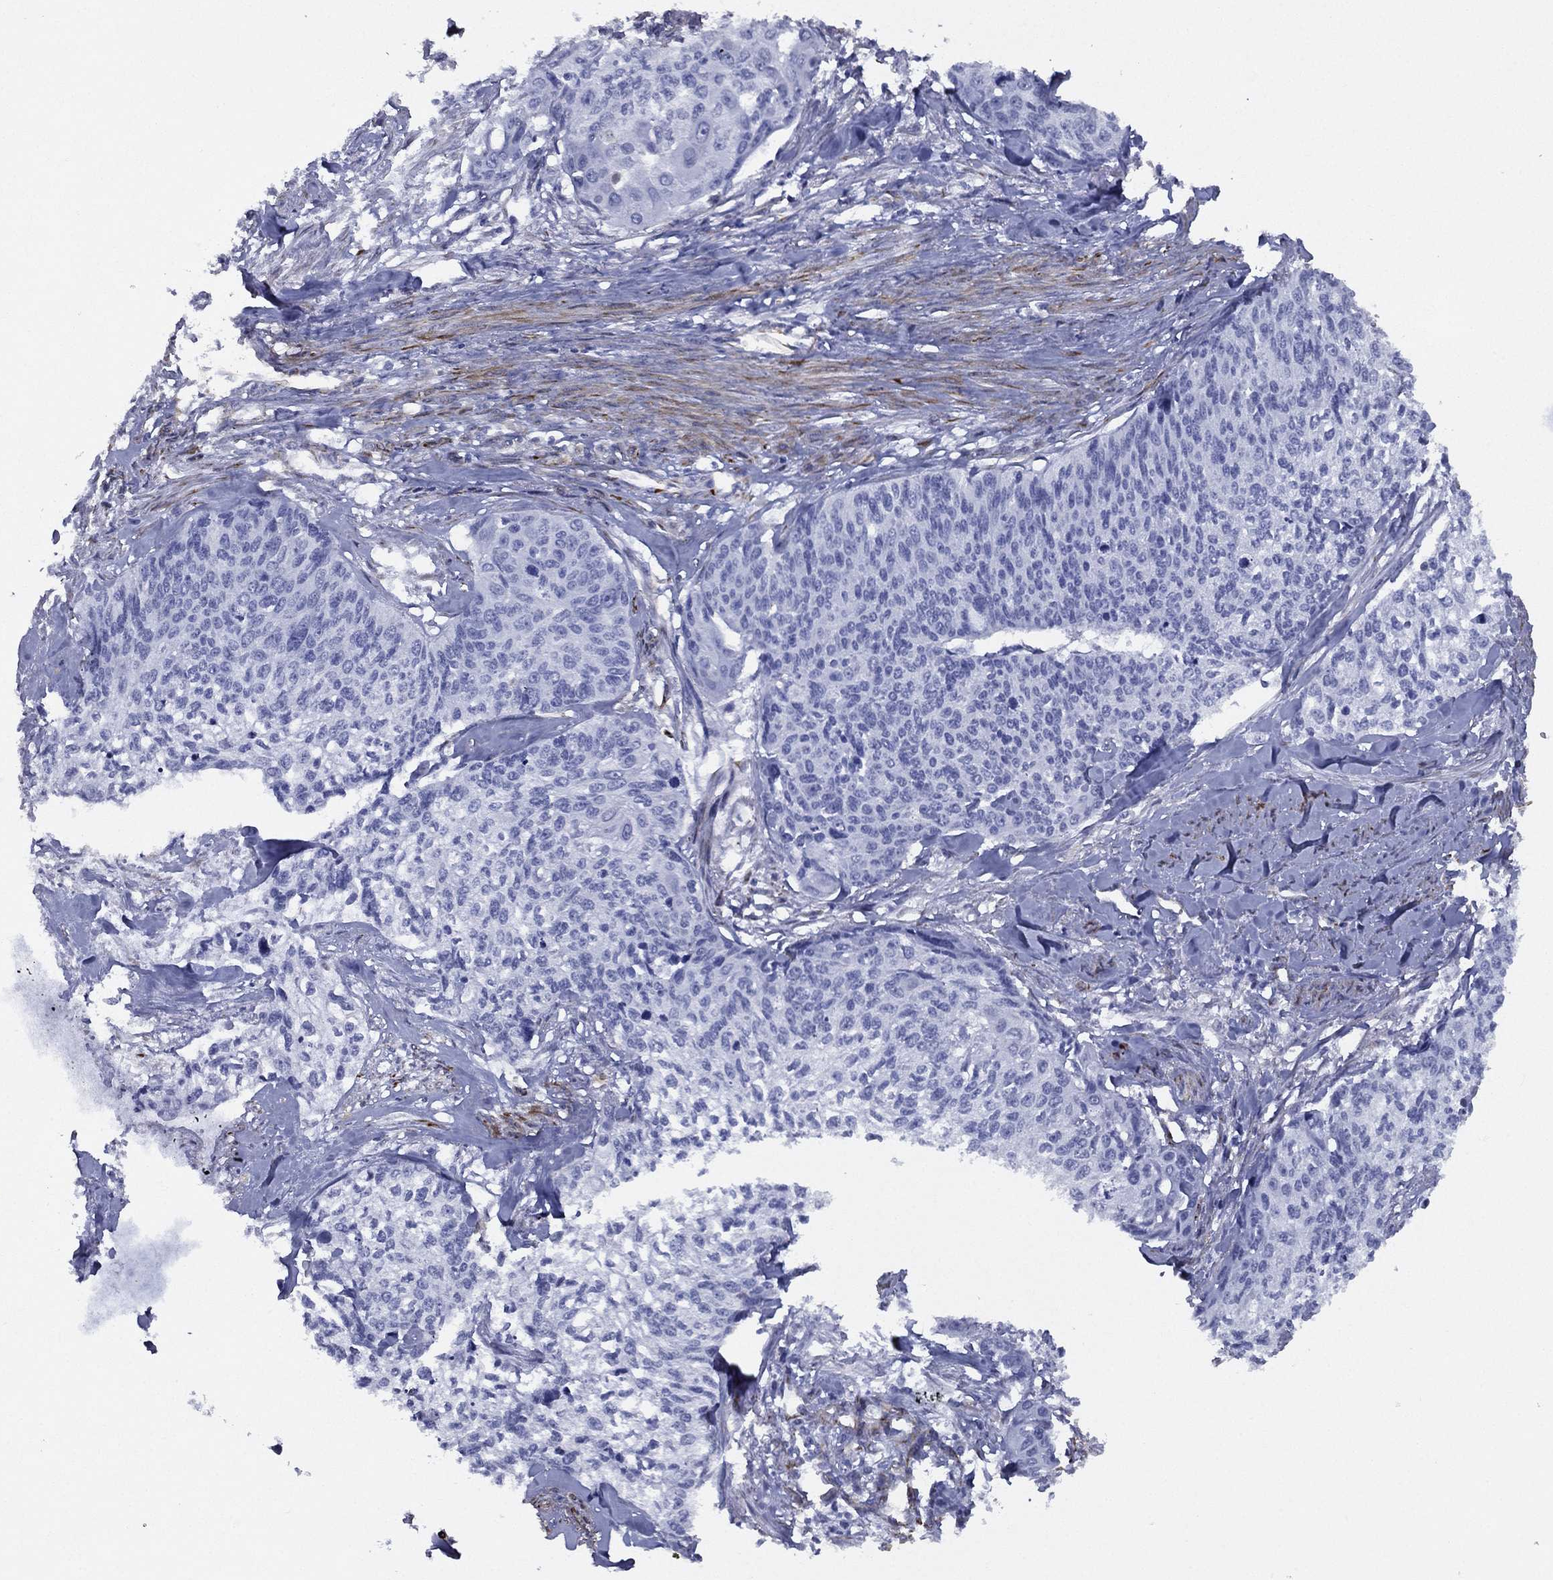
{"staining": {"intensity": "negative", "quantity": "none", "location": "none"}, "tissue": "cervical cancer", "cell_type": "Tumor cells", "image_type": "cancer", "snomed": [{"axis": "morphology", "description": "Squamous cell carcinoma, NOS"}, {"axis": "topography", "description": "Cervix"}], "caption": "This is a histopathology image of IHC staining of cervical squamous cell carcinoma, which shows no positivity in tumor cells. Nuclei are stained in blue.", "gene": "MAS1", "patient": {"sex": "female", "age": 58}}